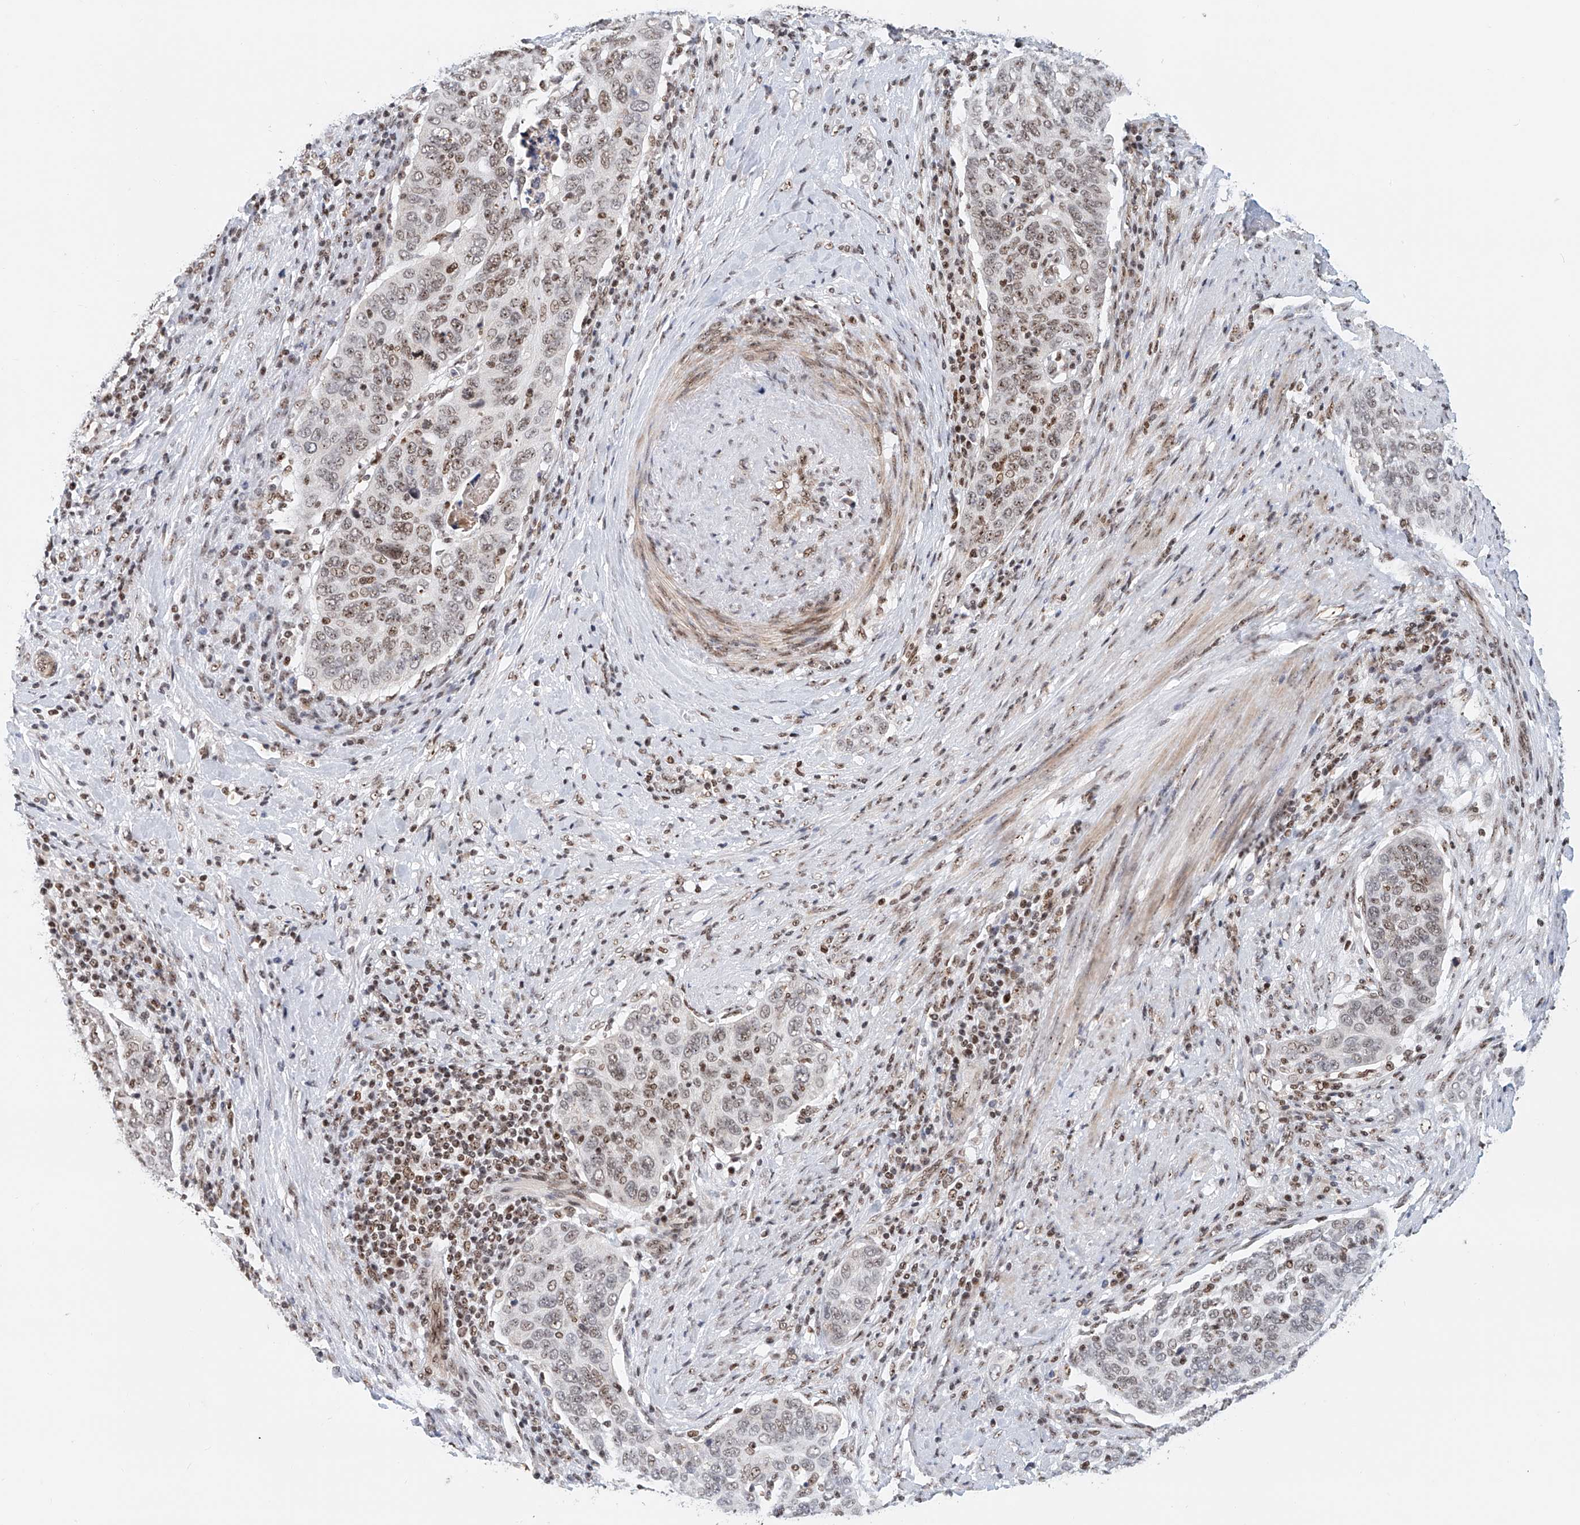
{"staining": {"intensity": "moderate", "quantity": "25%-75%", "location": "nuclear"}, "tissue": "cervical cancer", "cell_type": "Tumor cells", "image_type": "cancer", "snomed": [{"axis": "morphology", "description": "Squamous cell carcinoma, NOS"}, {"axis": "topography", "description": "Cervix"}], "caption": "Immunohistochemistry image of human cervical cancer (squamous cell carcinoma) stained for a protein (brown), which reveals medium levels of moderate nuclear expression in approximately 25%-75% of tumor cells.", "gene": "PRUNE2", "patient": {"sex": "female", "age": 60}}